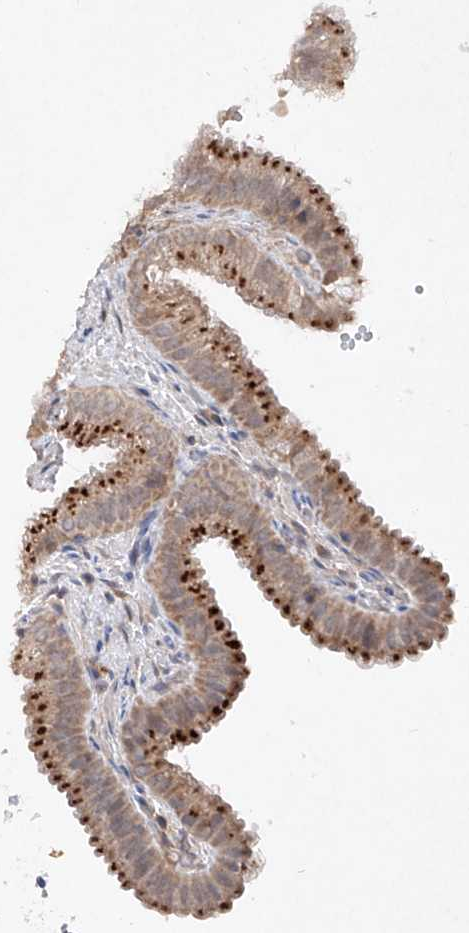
{"staining": {"intensity": "strong", "quantity": ">75%", "location": "cytoplasmic/membranous"}, "tissue": "gallbladder", "cell_type": "Glandular cells", "image_type": "normal", "snomed": [{"axis": "morphology", "description": "Normal tissue, NOS"}, {"axis": "topography", "description": "Gallbladder"}], "caption": "This histopathology image shows immunohistochemistry staining of unremarkable human gallbladder, with high strong cytoplasmic/membranous positivity in about >75% of glandular cells.", "gene": "FAM135A", "patient": {"sex": "female", "age": 30}}